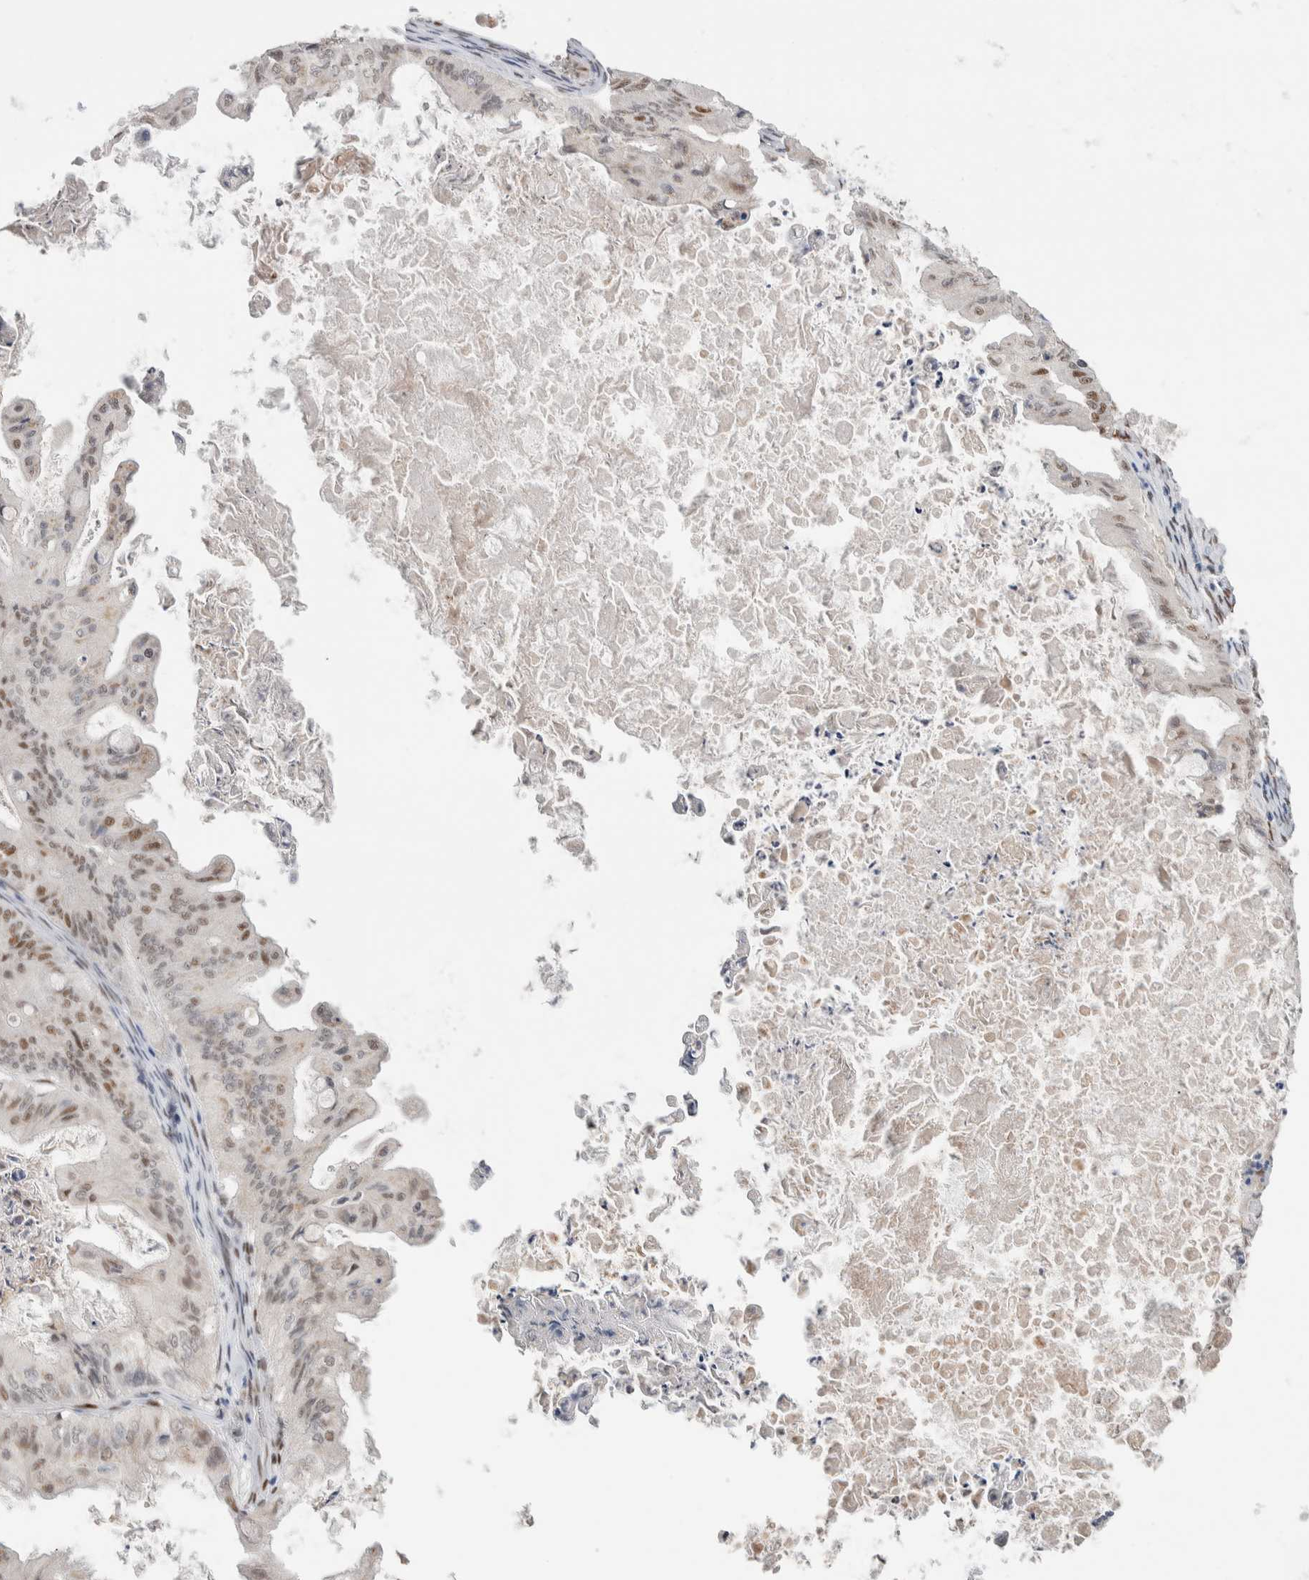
{"staining": {"intensity": "moderate", "quantity": ">75%", "location": "nuclear"}, "tissue": "ovarian cancer", "cell_type": "Tumor cells", "image_type": "cancer", "snomed": [{"axis": "morphology", "description": "Cystadenocarcinoma, mucinous, NOS"}, {"axis": "topography", "description": "Ovary"}], "caption": "An IHC micrograph of tumor tissue is shown. Protein staining in brown labels moderate nuclear positivity in ovarian cancer within tumor cells.", "gene": "PRMT1", "patient": {"sex": "female", "age": 37}}